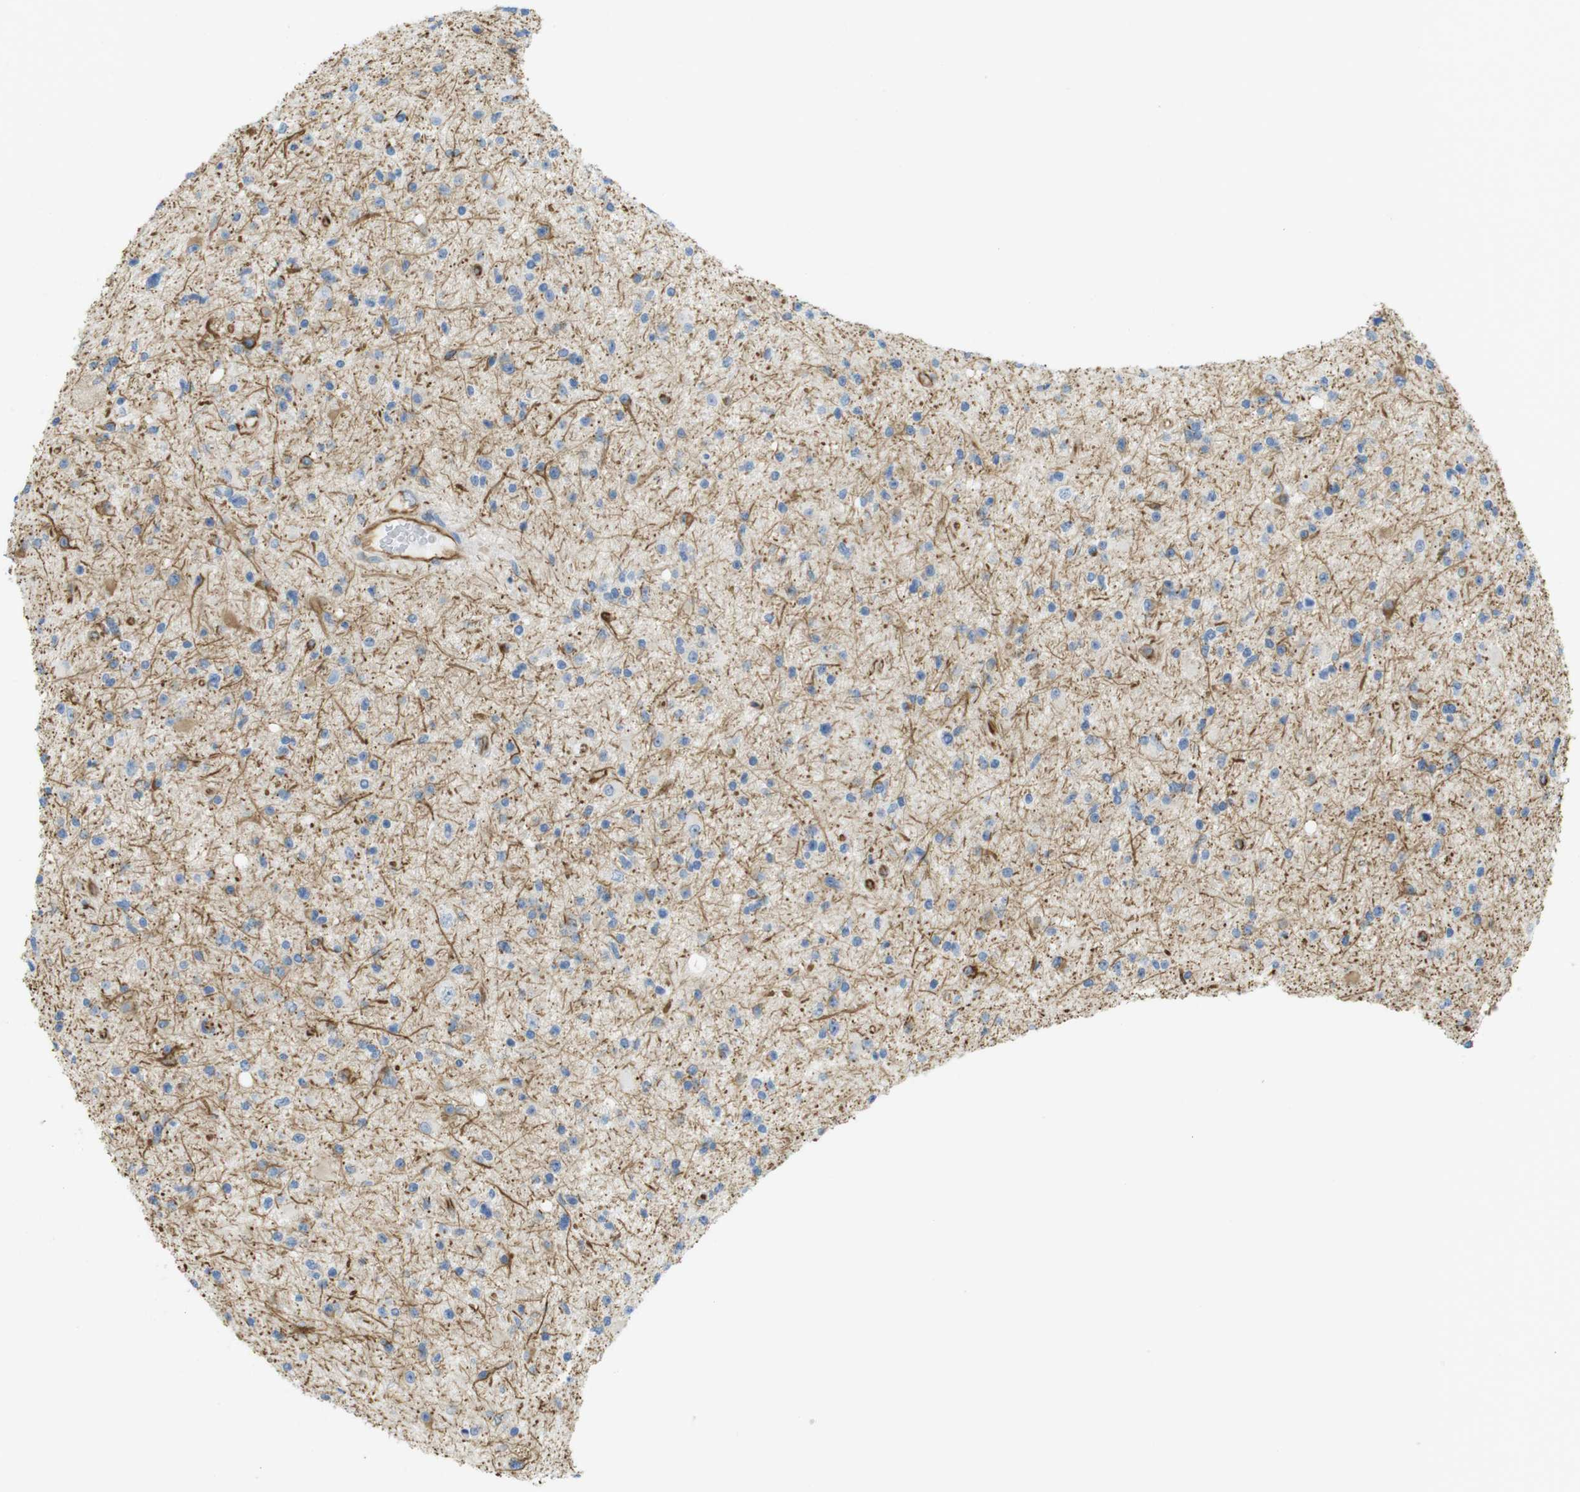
{"staining": {"intensity": "moderate", "quantity": "<25%", "location": "cytoplasmic/membranous"}, "tissue": "glioma", "cell_type": "Tumor cells", "image_type": "cancer", "snomed": [{"axis": "morphology", "description": "Glioma, malignant, High grade"}, {"axis": "topography", "description": "Brain"}], "caption": "An image of human high-grade glioma (malignant) stained for a protein reveals moderate cytoplasmic/membranous brown staining in tumor cells.", "gene": "MS4A10", "patient": {"sex": "male", "age": 33}}